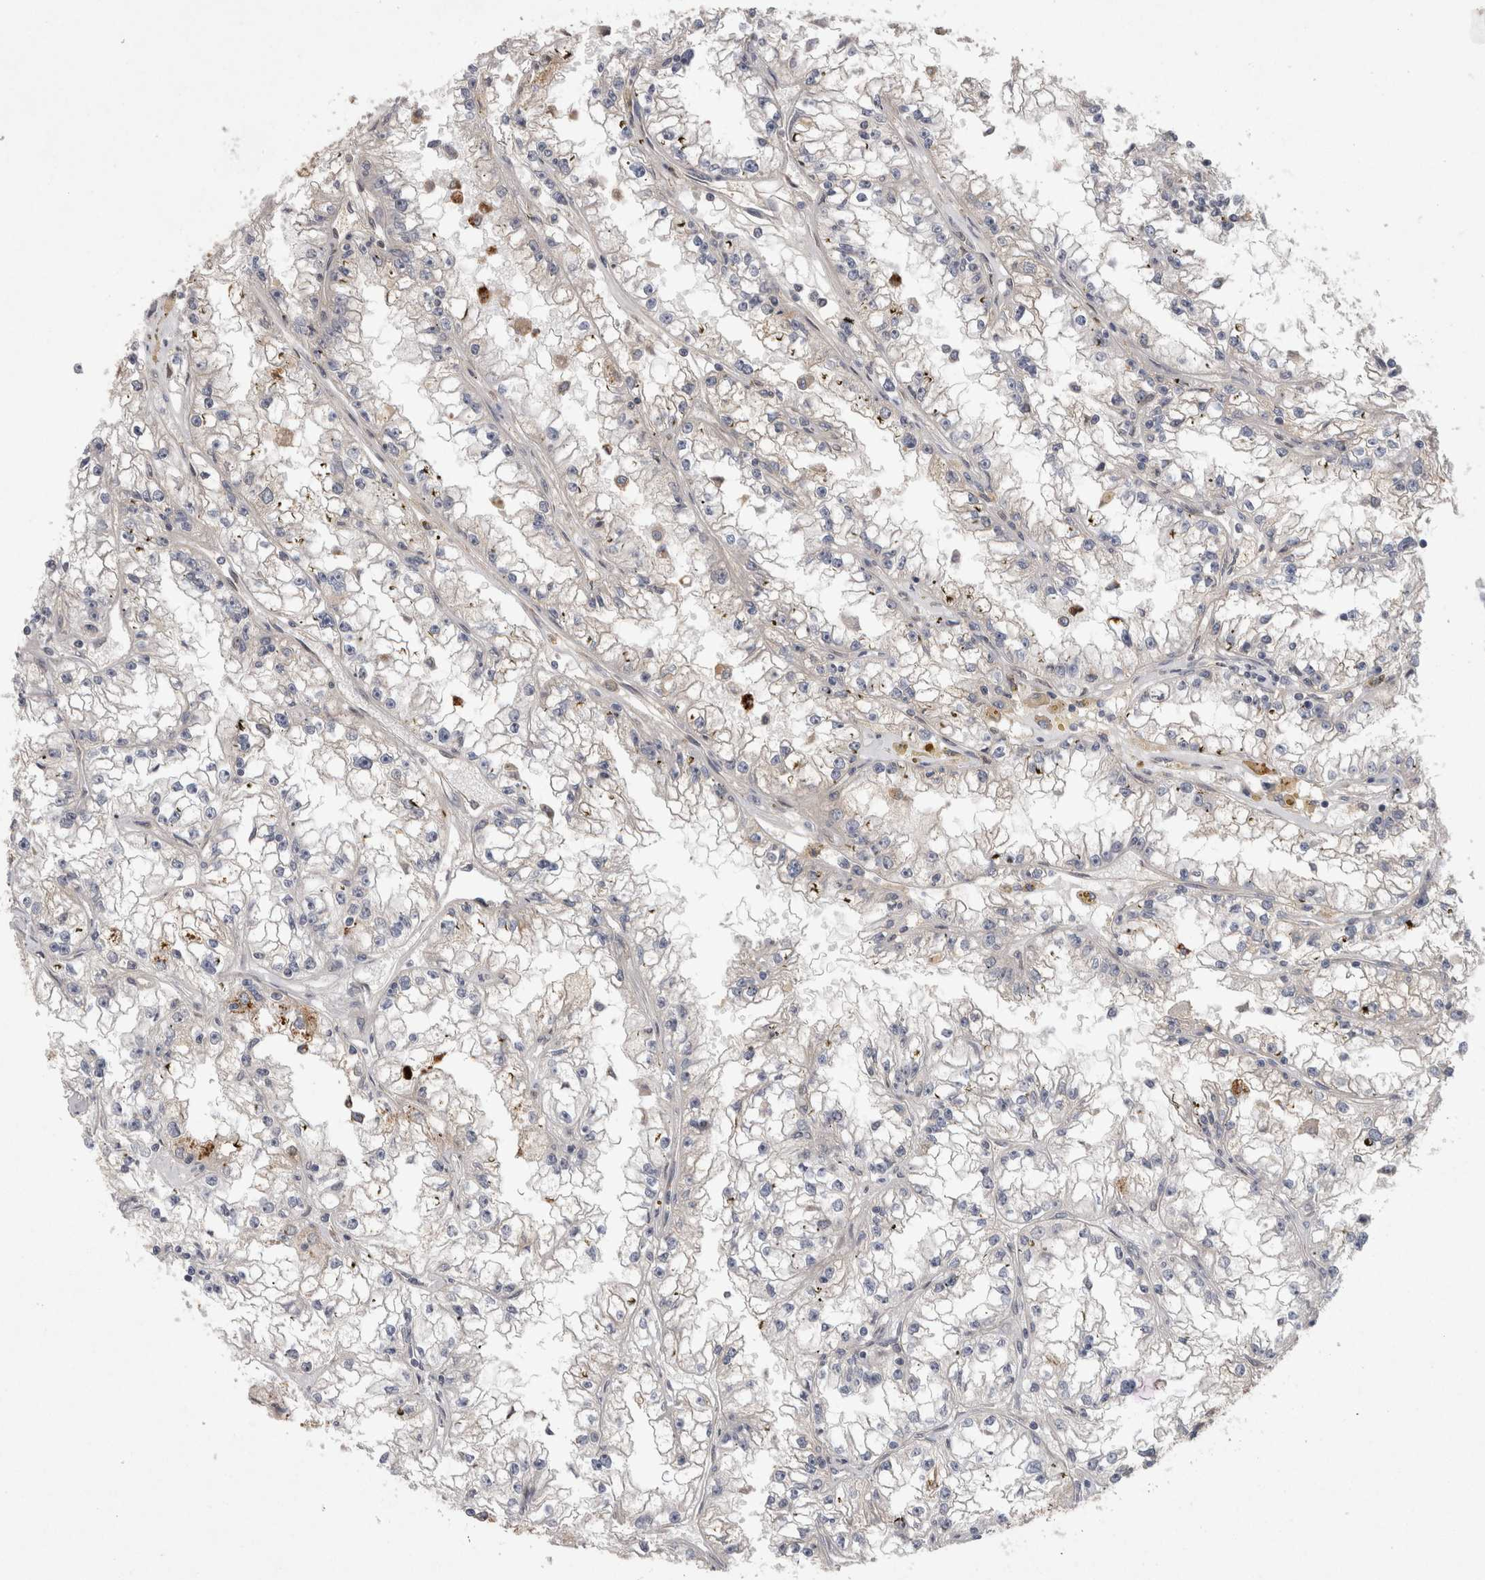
{"staining": {"intensity": "negative", "quantity": "none", "location": "none"}, "tissue": "renal cancer", "cell_type": "Tumor cells", "image_type": "cancer", "snomed": [{"axis": "morphology", "description": "Adenocarcinoma, NOS"}, {"axis": "topography", "description": "Kidney"}], "caption": "IHC of human renal cancer reveals no staining in tumor cells.", "gene": "DARS2", "patient": {"sex": "male", "age": 56}}